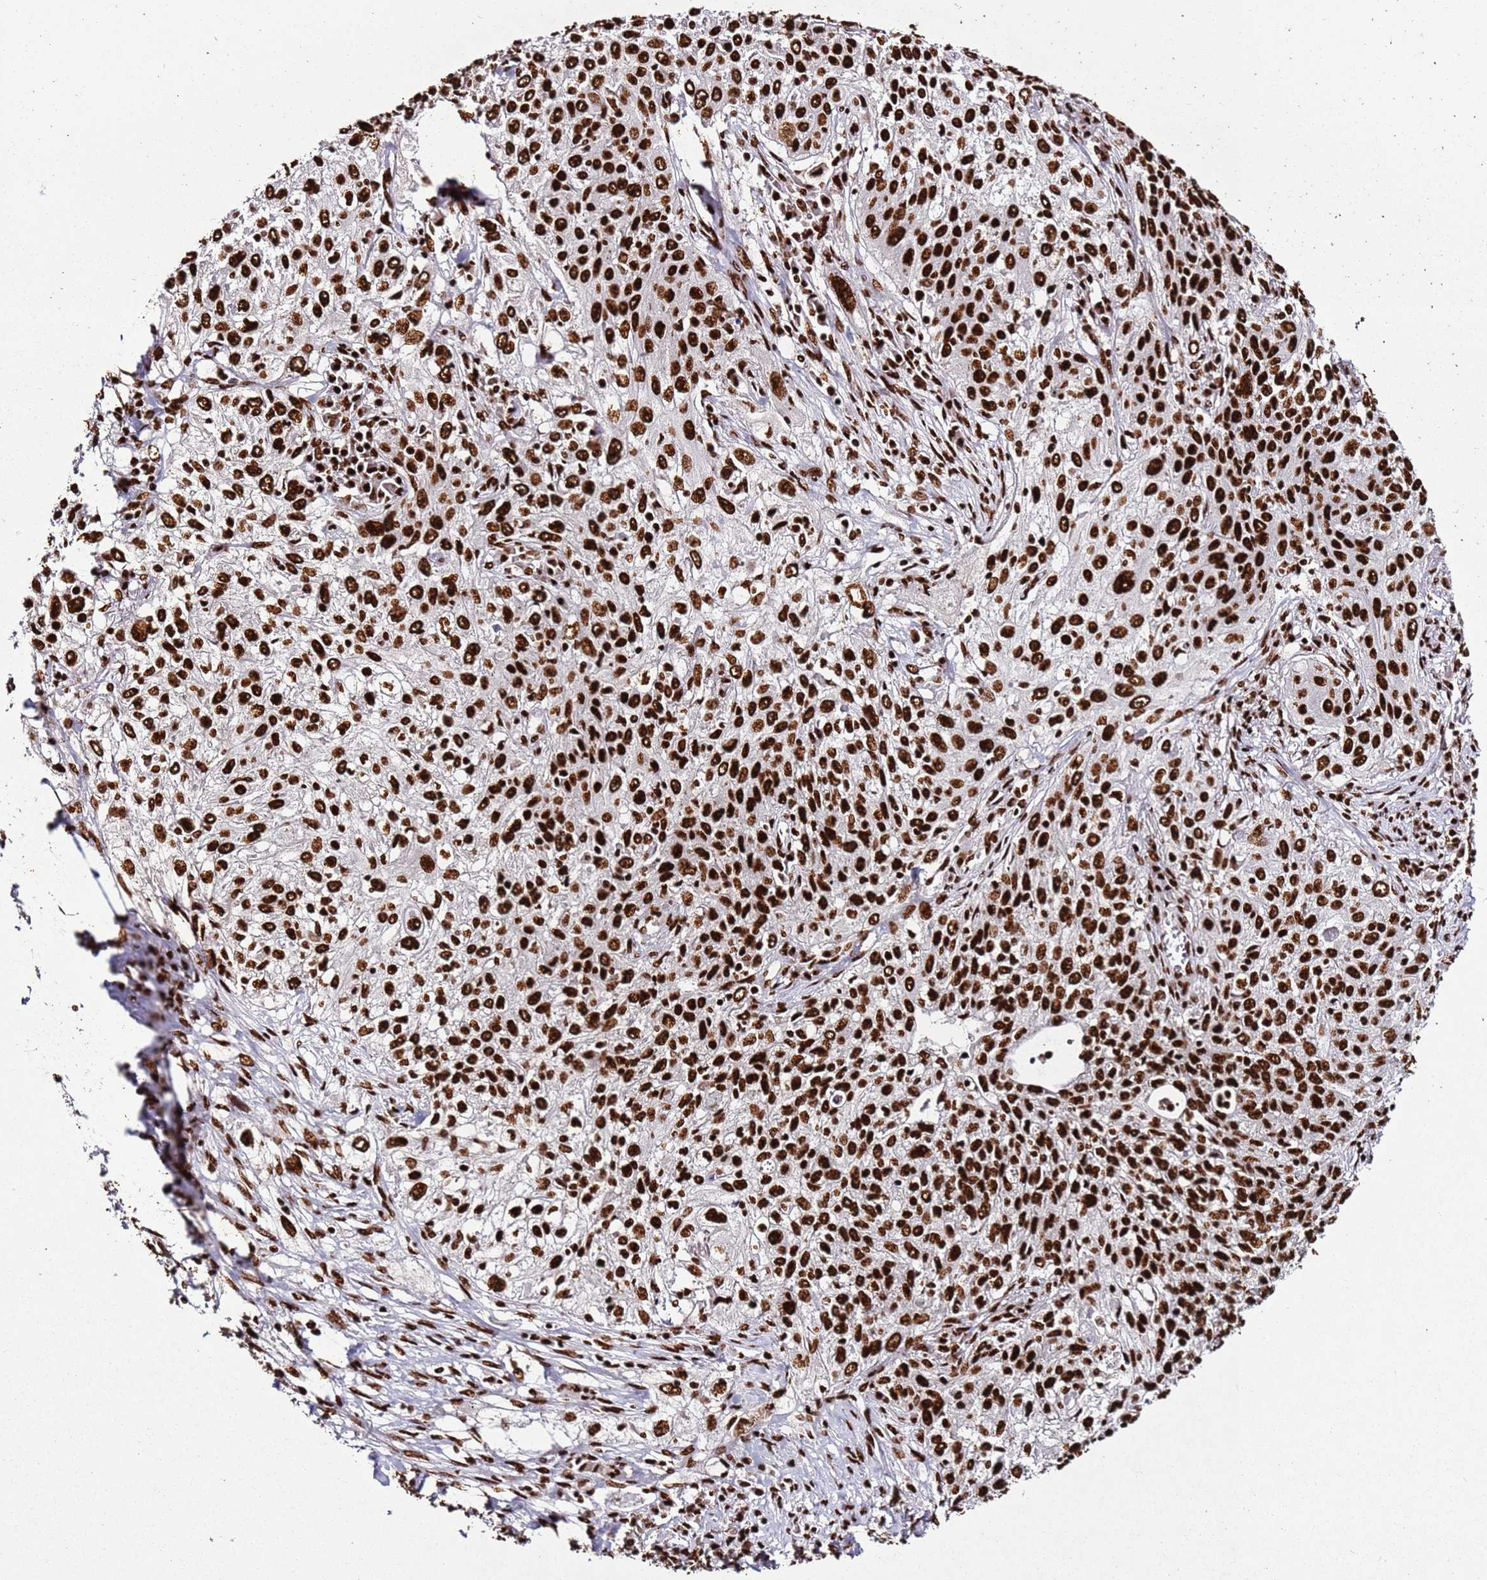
{"staining": {"intensity": "strong", "quantity": ">75%", "location": "nuclear"}, "tissue": "lung cancer", "cell_type": "Tumor cells", "image_type": "cancer", "snomed": [{"axis": "morphology", "description": "Squamous cell carcinoma, NOS"}, {"axis": "topography", "description": "Lung"}], "caption": "Immunohistochemical staining of human lung squamous cell carcinoma displays high levels of strong nuclear positivity in about >75% of tumor cells.", "gene": "C6orf226", "patient": {"sex": "female", "age": 69}}